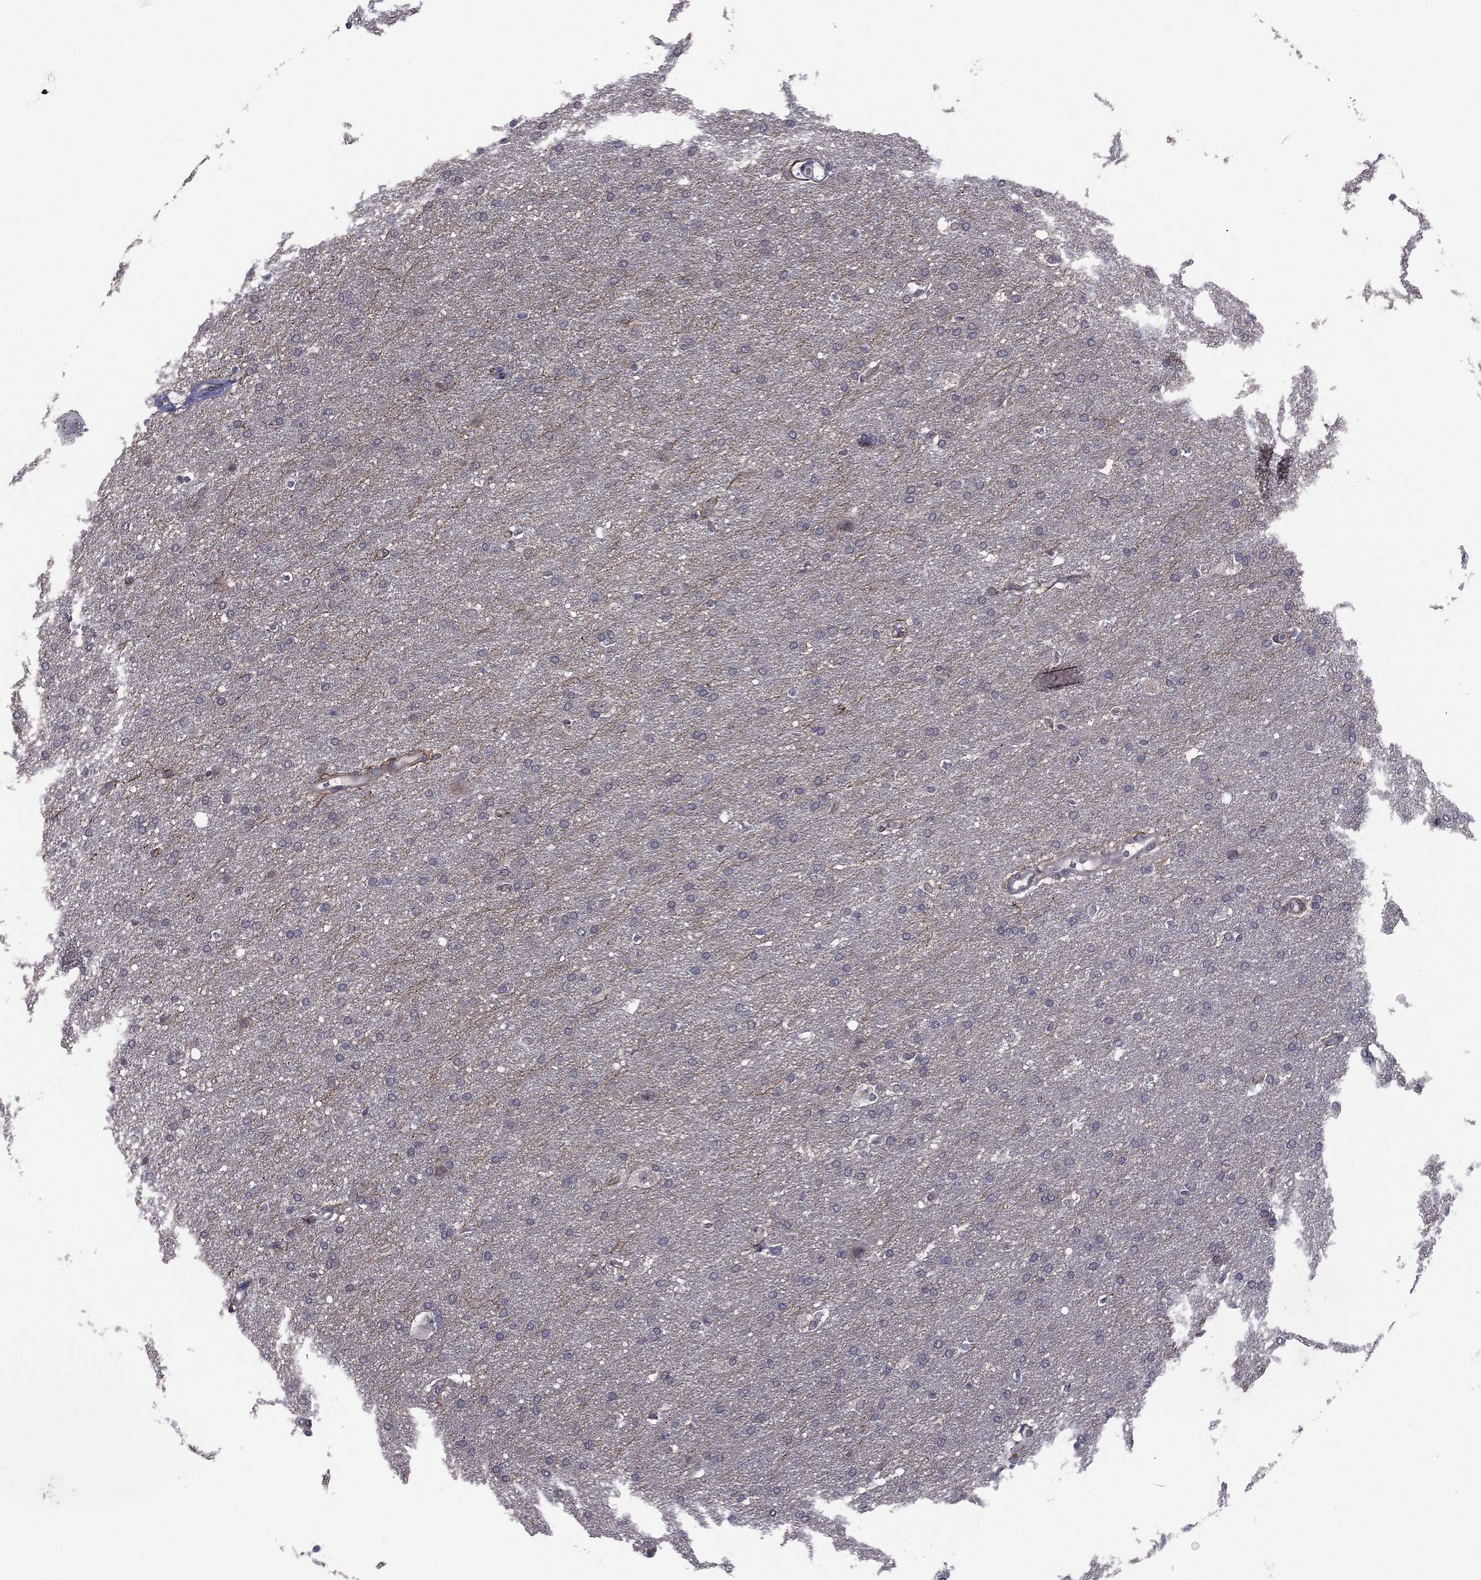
{"staining": {"intensity": "negative", "quantity": "none", "location": "none"}, "tissue": "glioma", "cell_type": "Tumor cells", "image_type": "cancer", "snomed": [{"axis": "morphology", "description": "Glioma, malignant, Low grade"}, {"axis": "topography", "description": "Brain"}], "caption": "This is an IHC photomicrograph of glioma. There is no positivity in tumor cells.", "gene": "ACTRT2", "patient": {"sex": "female", "age": 37}}